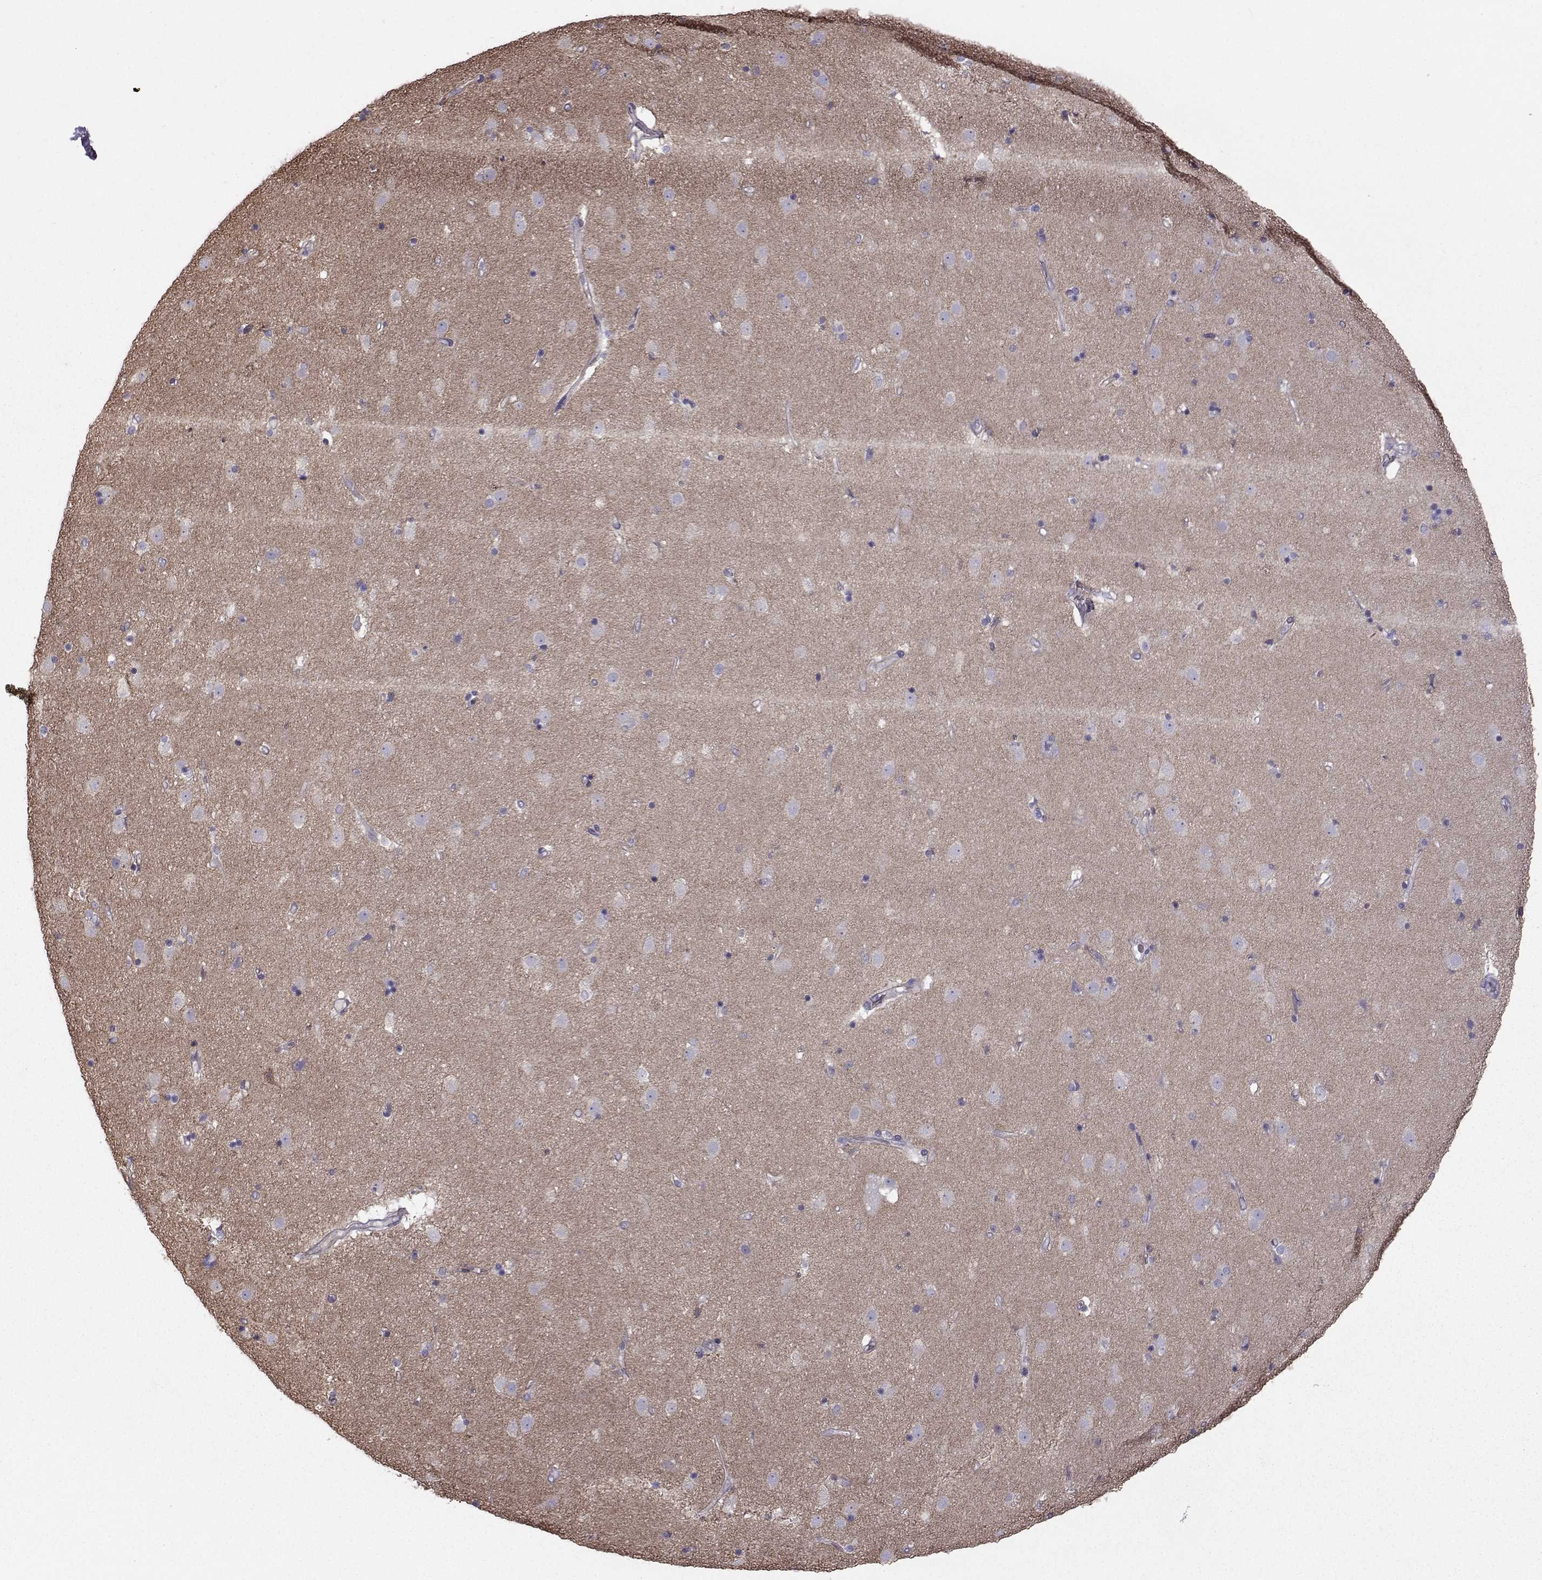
{"staining": {"intensity": "negative", "quantity": "none", "location": "none"}, "tissue": "caudate", "cell_type": "Glial cells", "image_type": "normal", "snomed": [{"axis": "morphology", "description": "Normal tissue, NOS"}, {"axis": "topography", "description": "Lateral ventricle wall"}], "caption": "This is a histopathology image of immunohistochemistry (IHC) staining of unremarkable caudate, which shows no staining in glial cells.", "gene": "QPCT", "patient": {"sex": "female", "age": 71}}